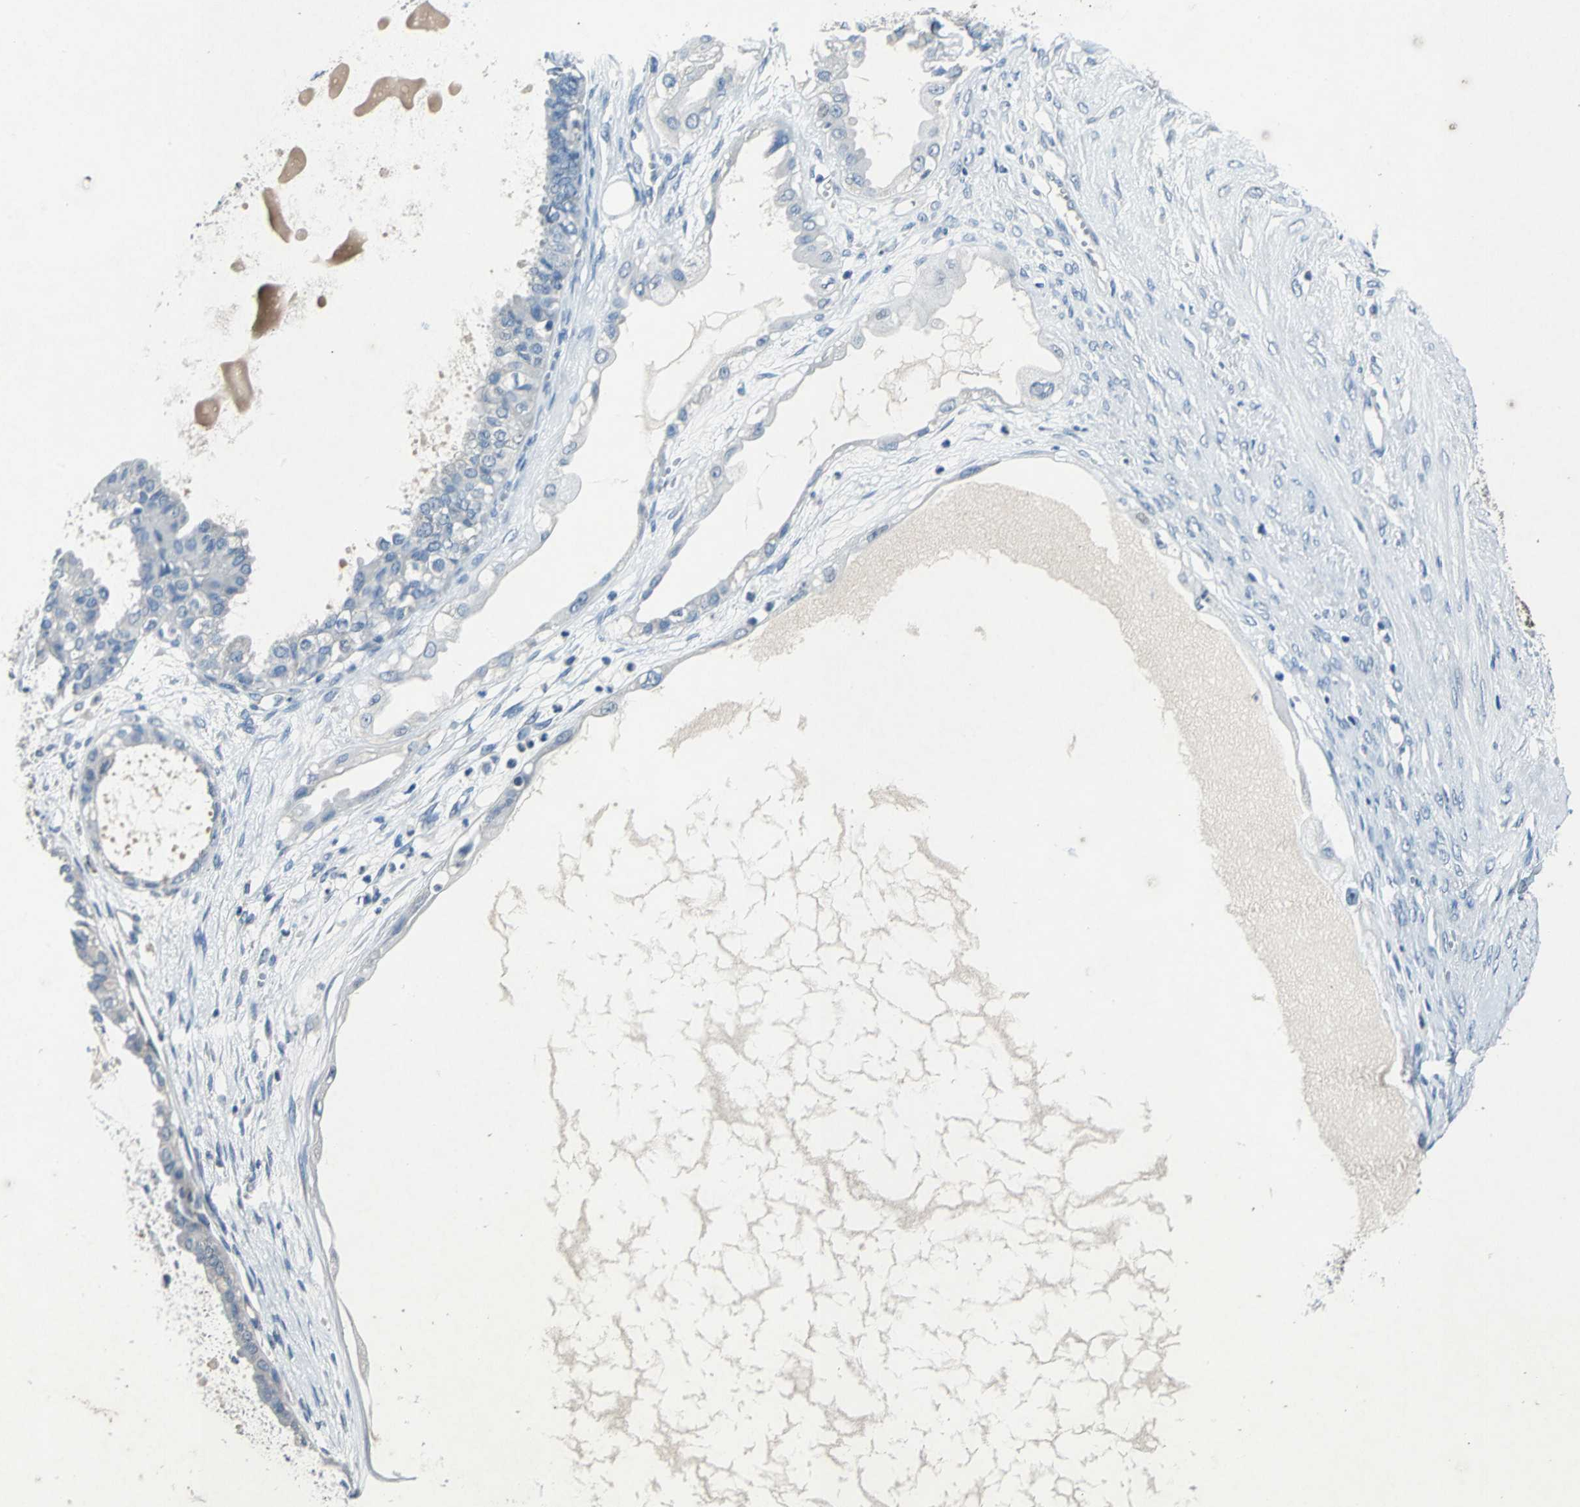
{"staining": {"intensity": "negative", "quantity": "none", "location": "none"}, "tissue": "ovarian cancer", "cell_type": "Tumor cells", "image_type": "cancer", "snomed": [{"axis": "morphology", "description": "Carcinoma, NOS"}, {"axis": "morphology", "description": "Carcinoma, endometroid"}, {"axis": "topography", "description": "Ovary"}], "caption": "Tumor cells show no significant protein staining in ovarian cancer (carcinoma).", "gene": "RPS13", "patient": {"sex": "female", "age": 50}}